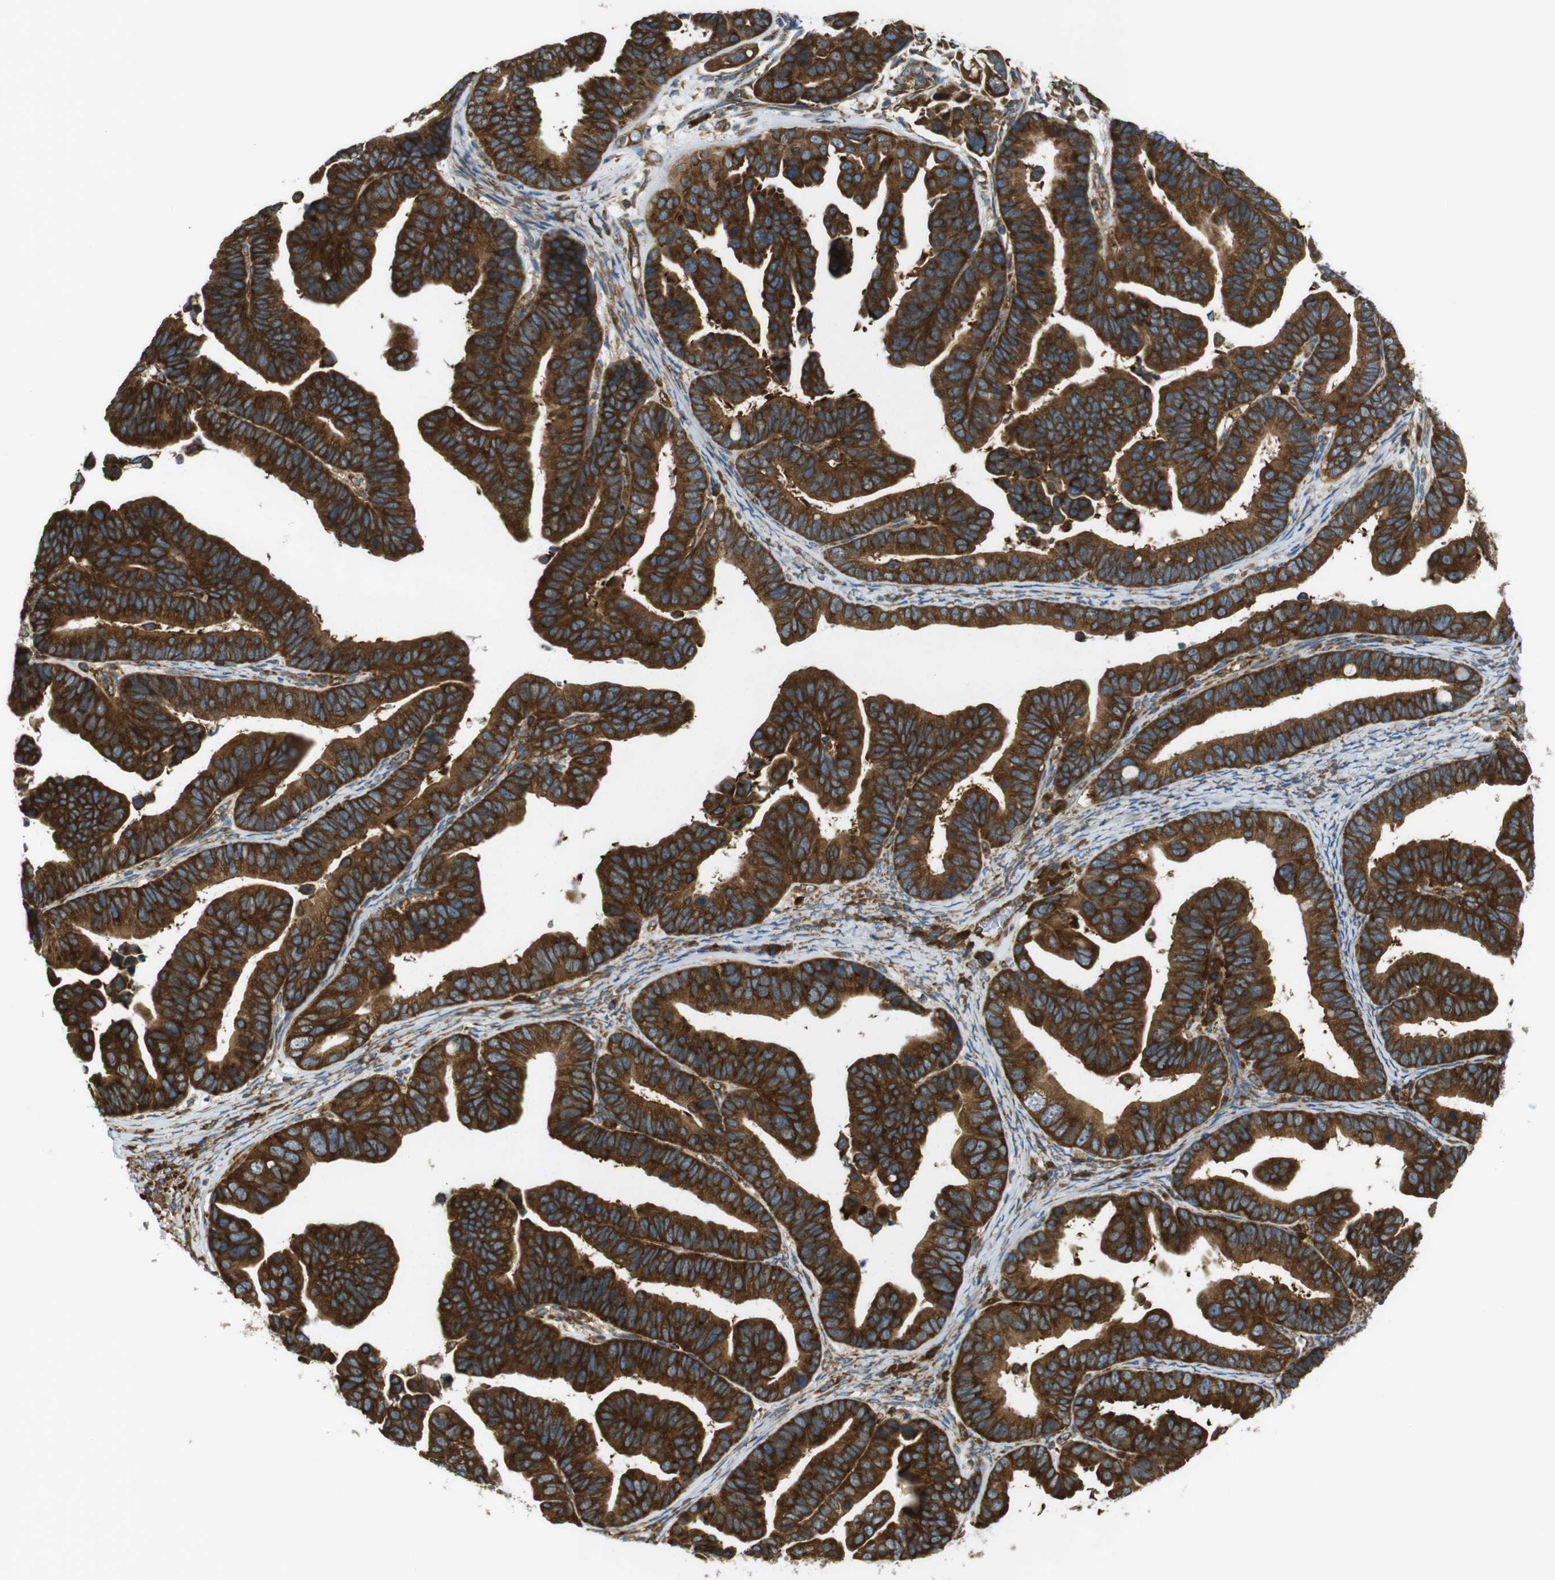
{"staining": {"intensity": "strong", "quantity": ">75%", "location": "cytoplasmic/membranous"}, "tissue": "ovarian cancer", "cell_type": "Tumor cells", "image_type": "cancer", "snomed": [{"axis": "morphology", "description": "Cystadenocarcinoma, serous, NOS"}, {"axis": "topography", "description": "Ovary"}], "caption": "Strong cytoplasmic/membranous staining is present in approximately >75% of tumor cells in ovarian cancer (serous cystadenocarcinoma). (DAB IHC, brown staining for protein, blue staining for nuclei).", "gene": "TSC1", "patient": {"sex": "female", "age": 56}}